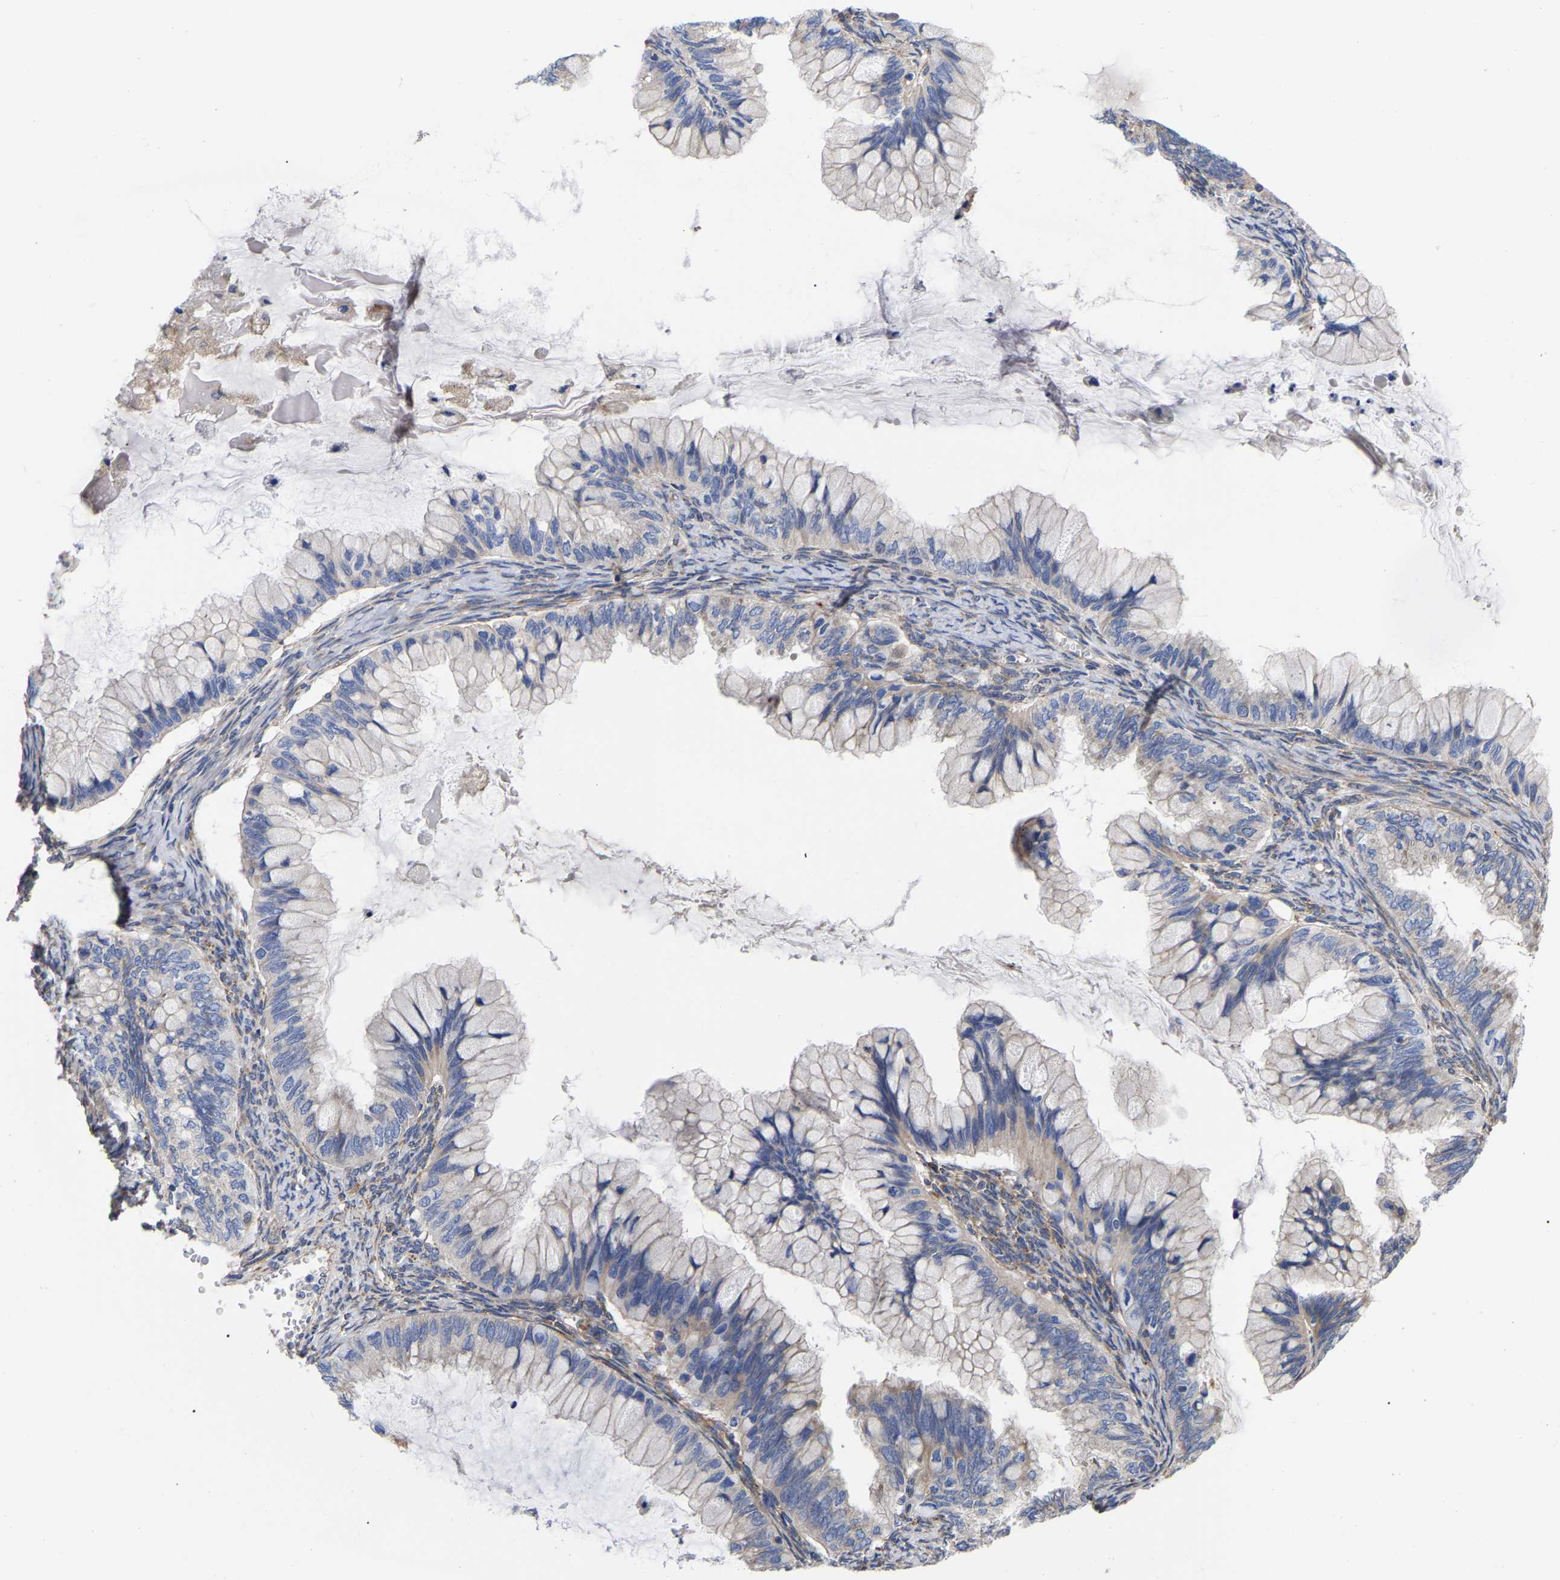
{"staining": {"intensity": "weak", "quantity": "<25%", "location": "cytoplasmic/membranous"}, "tissue": "ovarian cancer", "cell_type": "Tumor cells", "image_type": "cancer", "snomed": [{"axis": "morphology", "description": "Cystadenocarcinoma, mucinous, NOS"}, {"axis": "topography", "description": "Ovary"}], "caption": "Immunohistochemistry of ovarian cancer displays no positivity in tumor cells.", "gene": "CFAP298", "patient": {"sex": "female", "age": 80}}